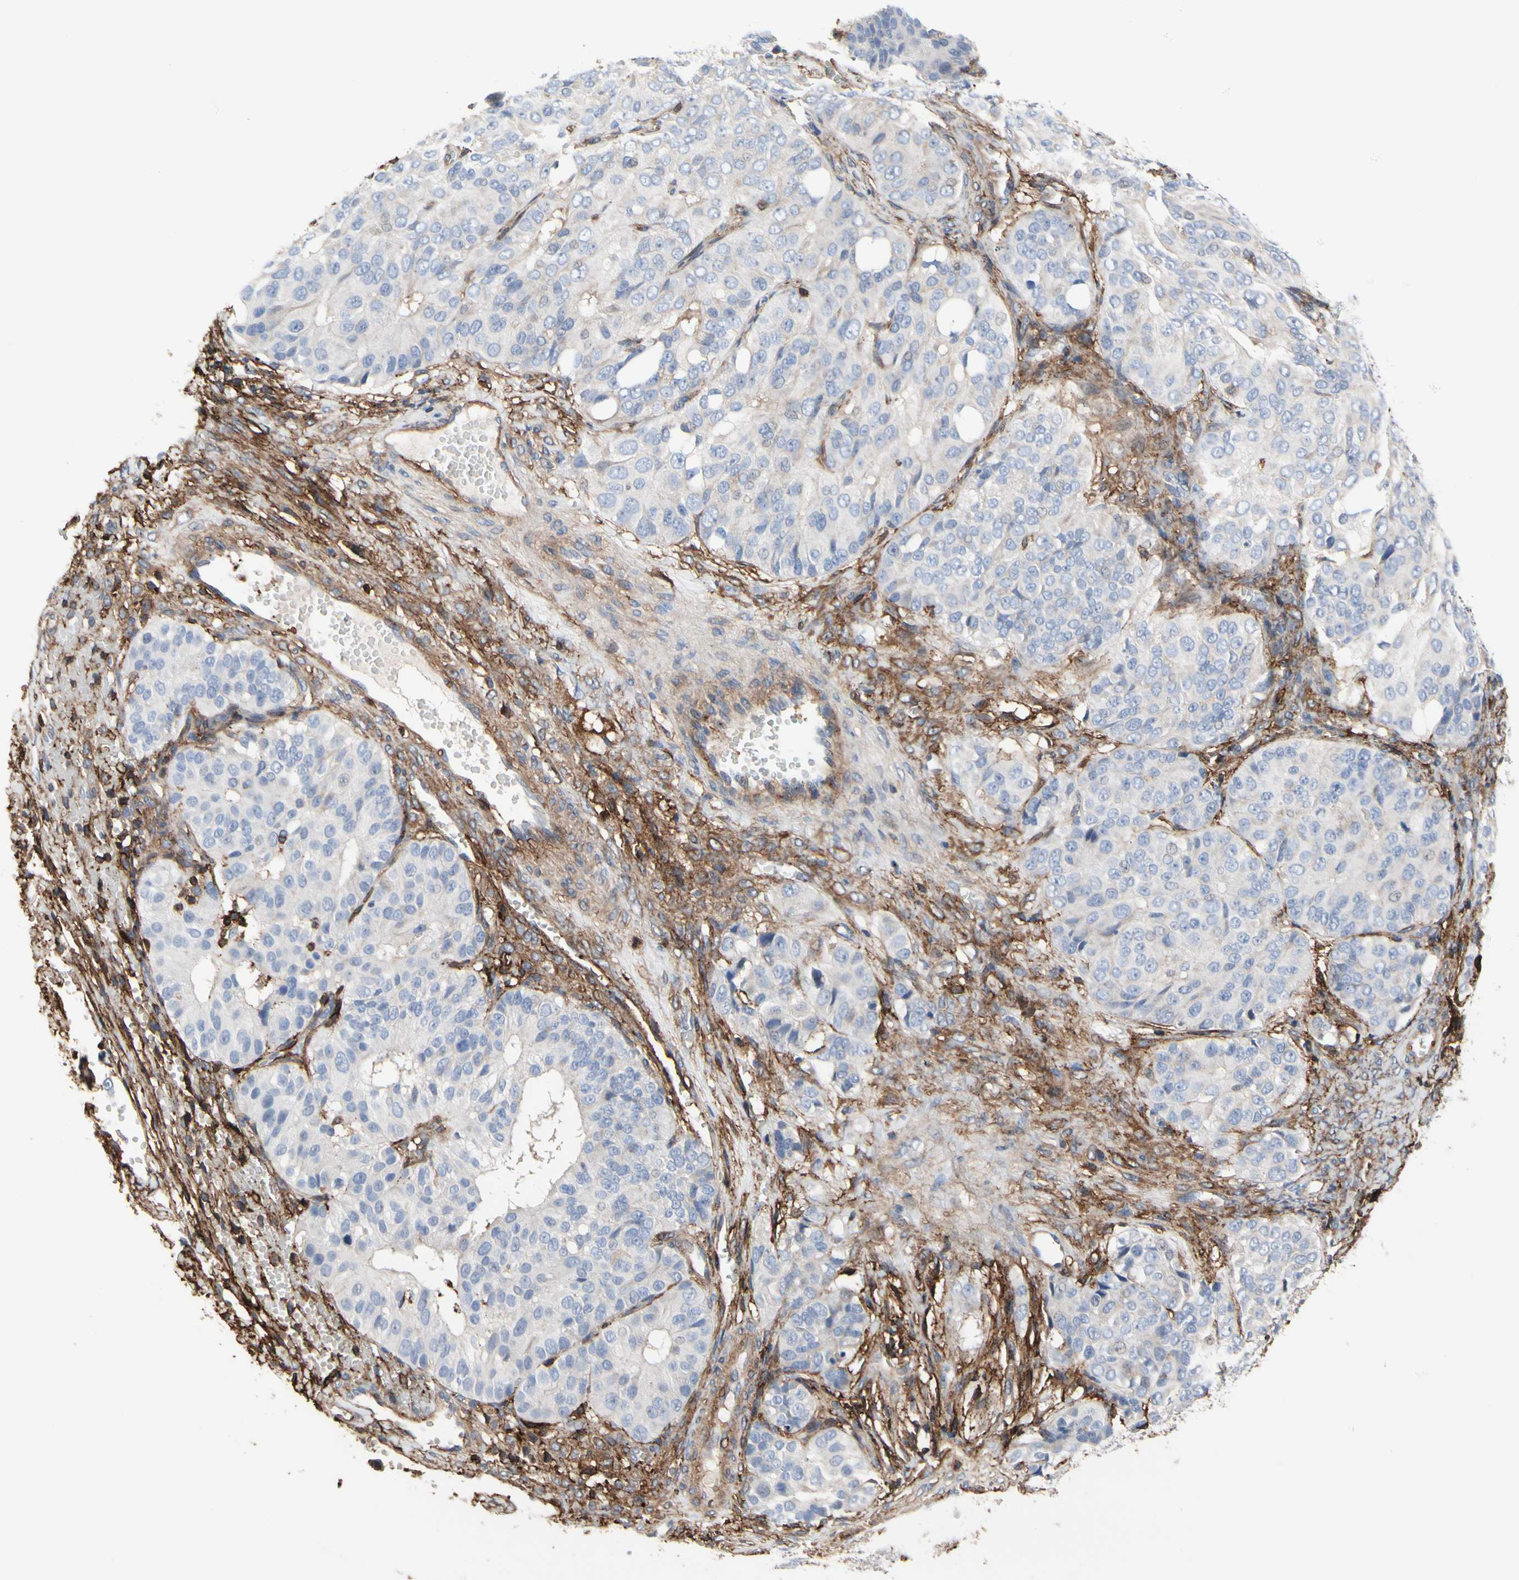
{"staining": {"intensity": "negative", "quantity": "none", "location": "none"}, "tissue": "ovarian cancer", "cell_type": "Tumor cells", "image_type": "cancer", "snomed": [{"axis": "morphology", "description": "Carcinoma, endometroid"}, {"axis": "topography", "description": "Ovary"}], "caption": "A high-resolution histopathology image shows immunohistochemistry staining of endometroid carcinoma (ovarian), which displays no significant expression in tumor cells.", "gene": "ANXA6", "patient": {"sex": "female", "age": 51}}